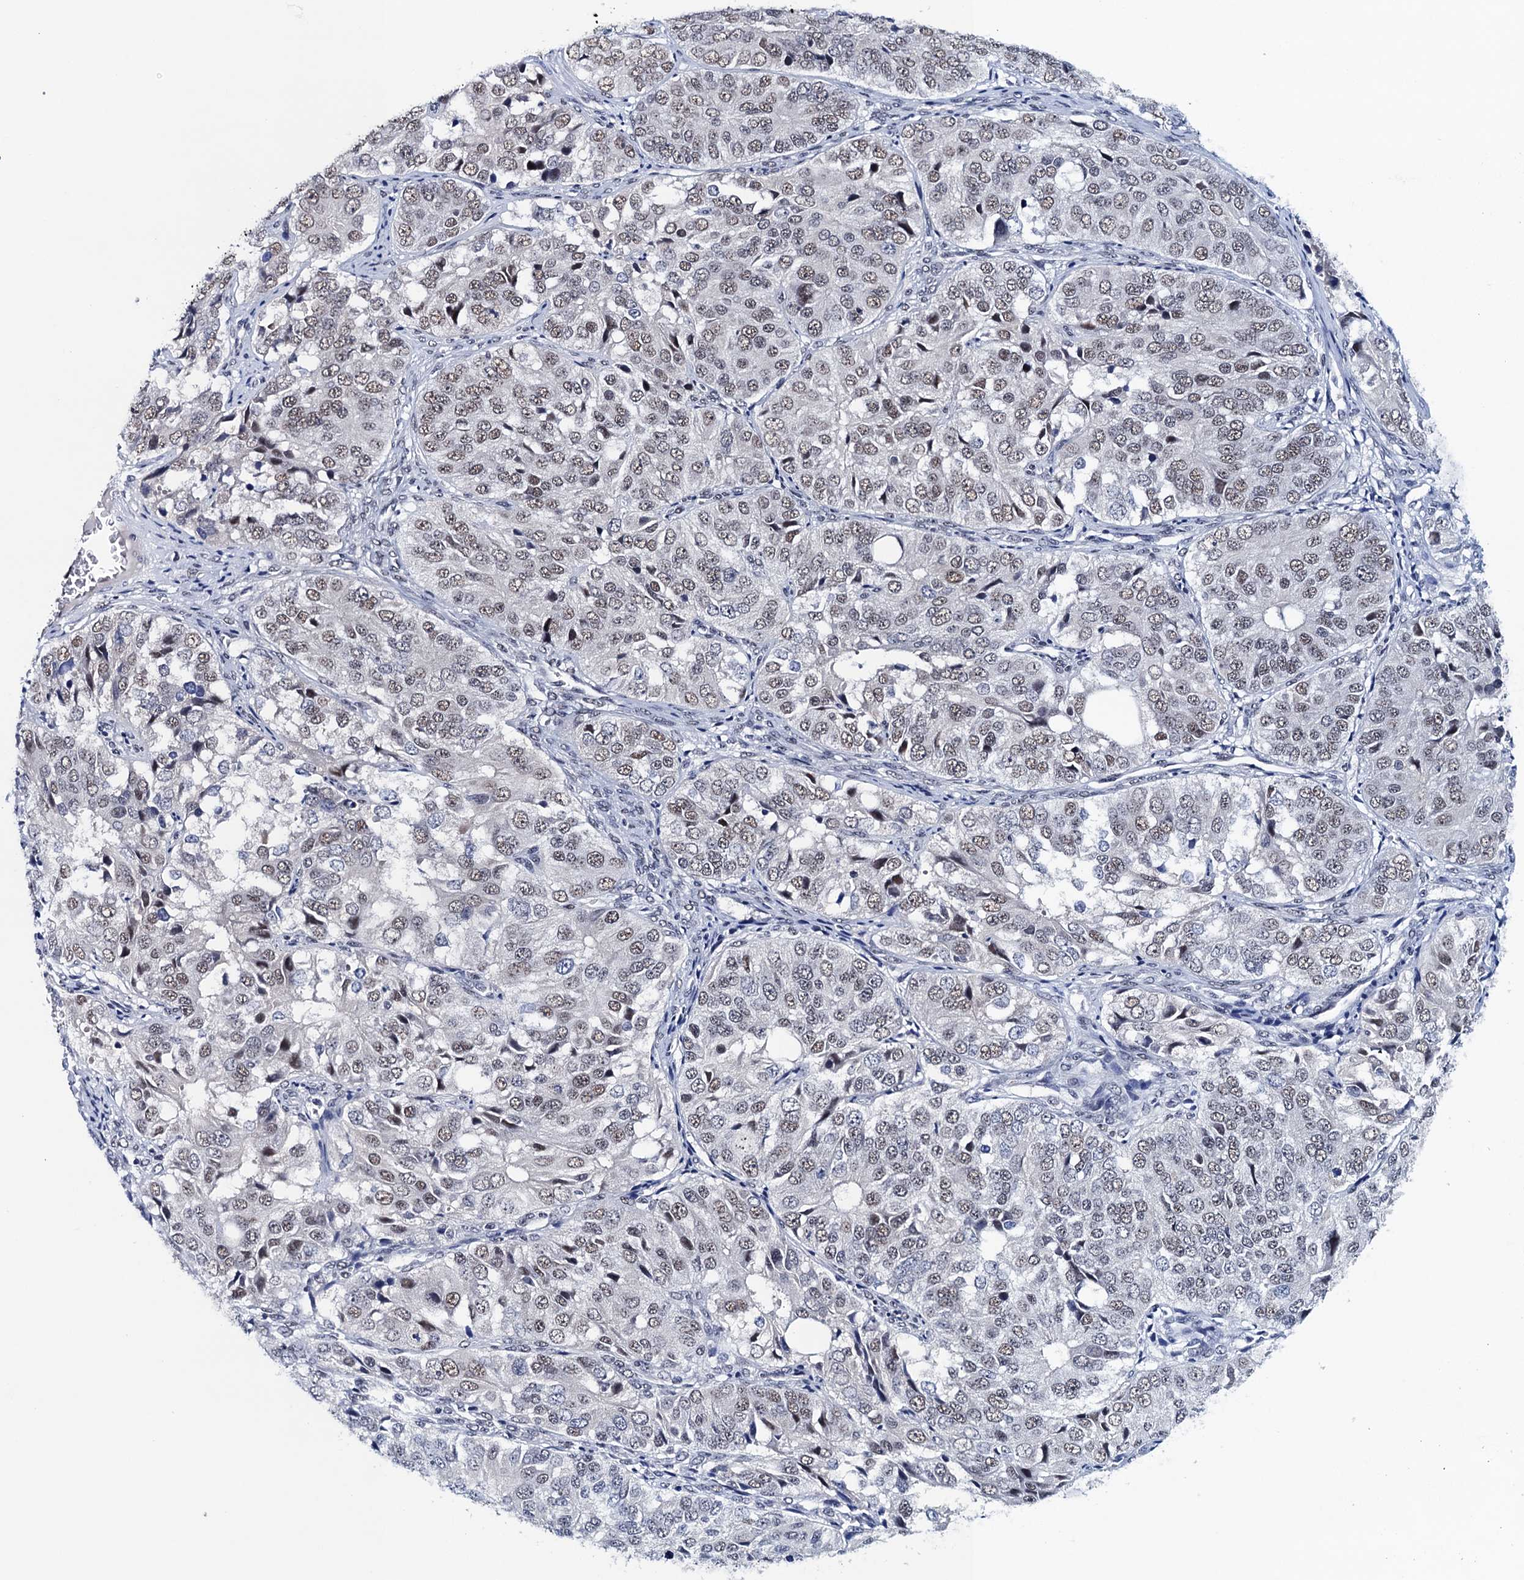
{"staining": {"intensity": "weak", "quantity": ">75%", "location": "nuclear"}, "tissue": "ovarian cancer", "cell_type": "Tumor cells", "image_type": "cancer", "snomed": [{"axis": "morphology", "description": "Carcinoma, endometroid"}, {"axis": "topography", "description": "Ovary"}], "caption": "Brown immunohistochemical staining in human ovarian endometroid carcinoma exhibits weak nuclear positivity in about >75% of tumor cells.", "gene": "FNBP4", "patient": {"sex": "female", "age": 51}}